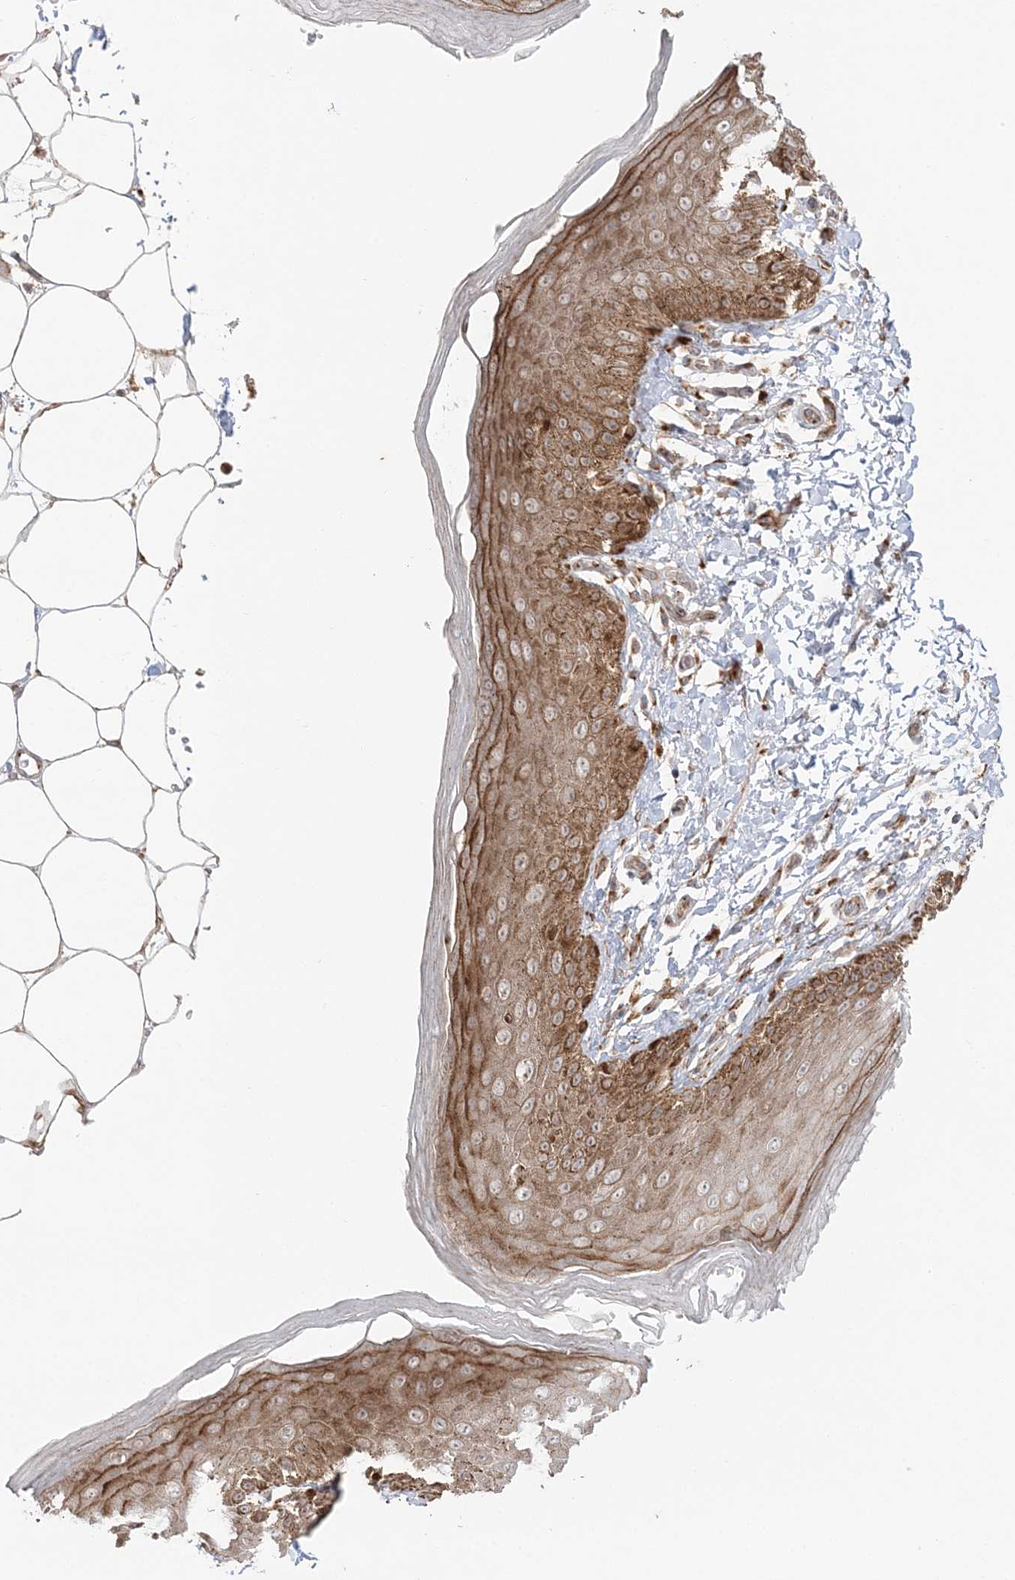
{"staining": {"intensity": "moderate", "quantity": ">75%", "location": "cytoplasmic/membranous"}, "tissue": "skin", "cell_type": "Epidermal cells", "image_type": "normal", "snomed": [{"axis": "morphology", "description": "Normal tissue, NOS"}, {"axis": "topography", "description": "Anal"}], "caption": "Skin stained with DAB immunohistochemistry (IHC) displays medium levels of moderate cytoplasmic/membranous positivity in about >75% of epidermal cells. (DAB (3,3'-diaminobenzidine) = brown stain, brightfield microscopy at high magnification).", "gene": "ABCC3", "patient": {"sex": "male", "age": 44}}